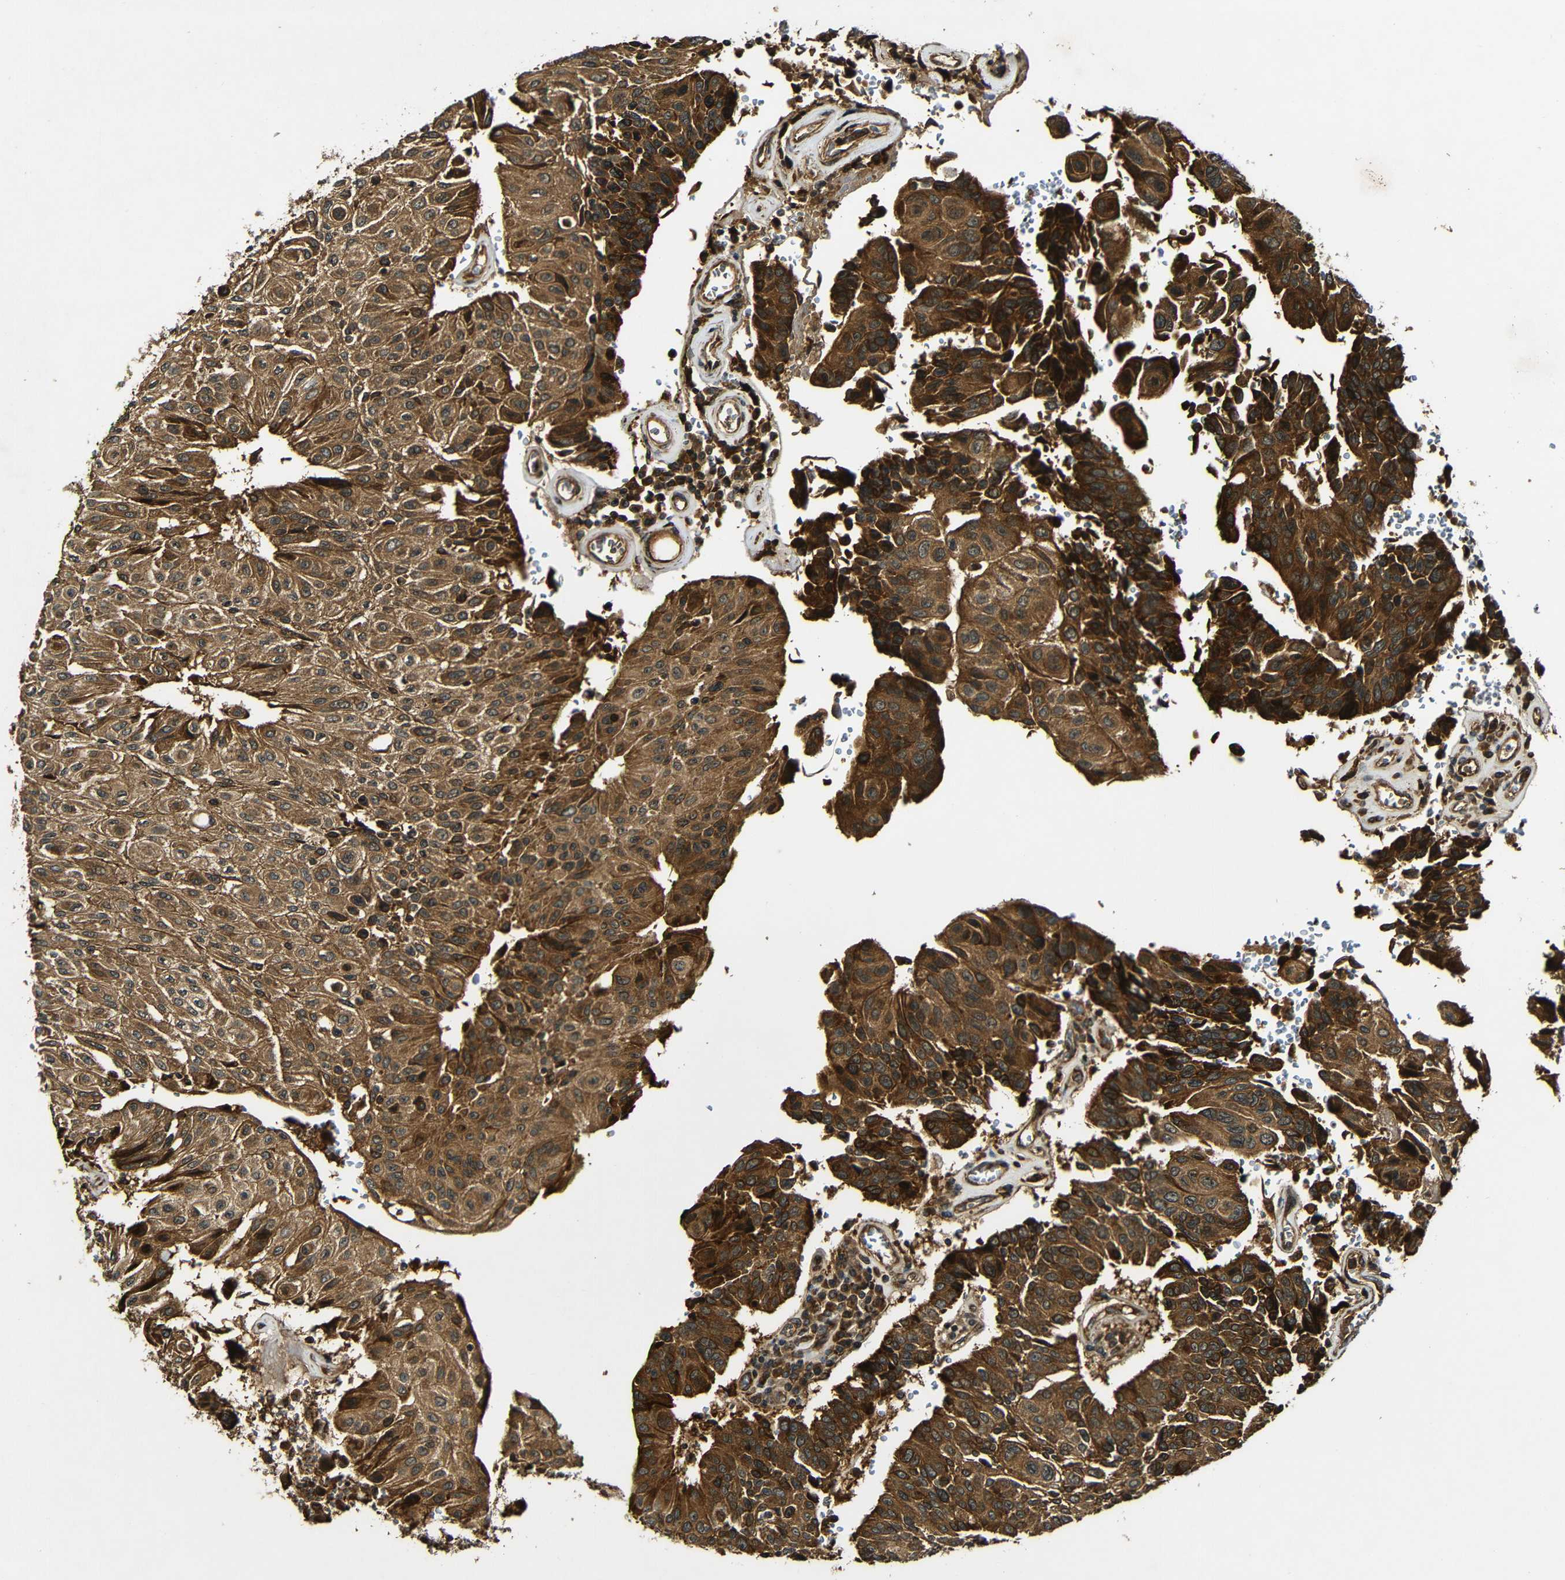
{"staining": {"intensity": "strong", "quantity": ">75%", "location": "cytoplasmic/membranous"}, "tissue": "urothelial cancer", "cell_type": "Tumor cells", "image_type": "cancer", "snomed": [{"axis": "morphology", "description": "Urothelial carcinoma, High grade"}, {"axis": "topography", "description": "Urinary bladder"}], "caption": "Immunohistochemical staining of human high-grade urothelial carcinoma reveals high levels of strong cytoplasmic/membranous expression in about >75% of tumor cells.", "gene": "CASP8", "patient": {"sex": "male", "age": 66}}